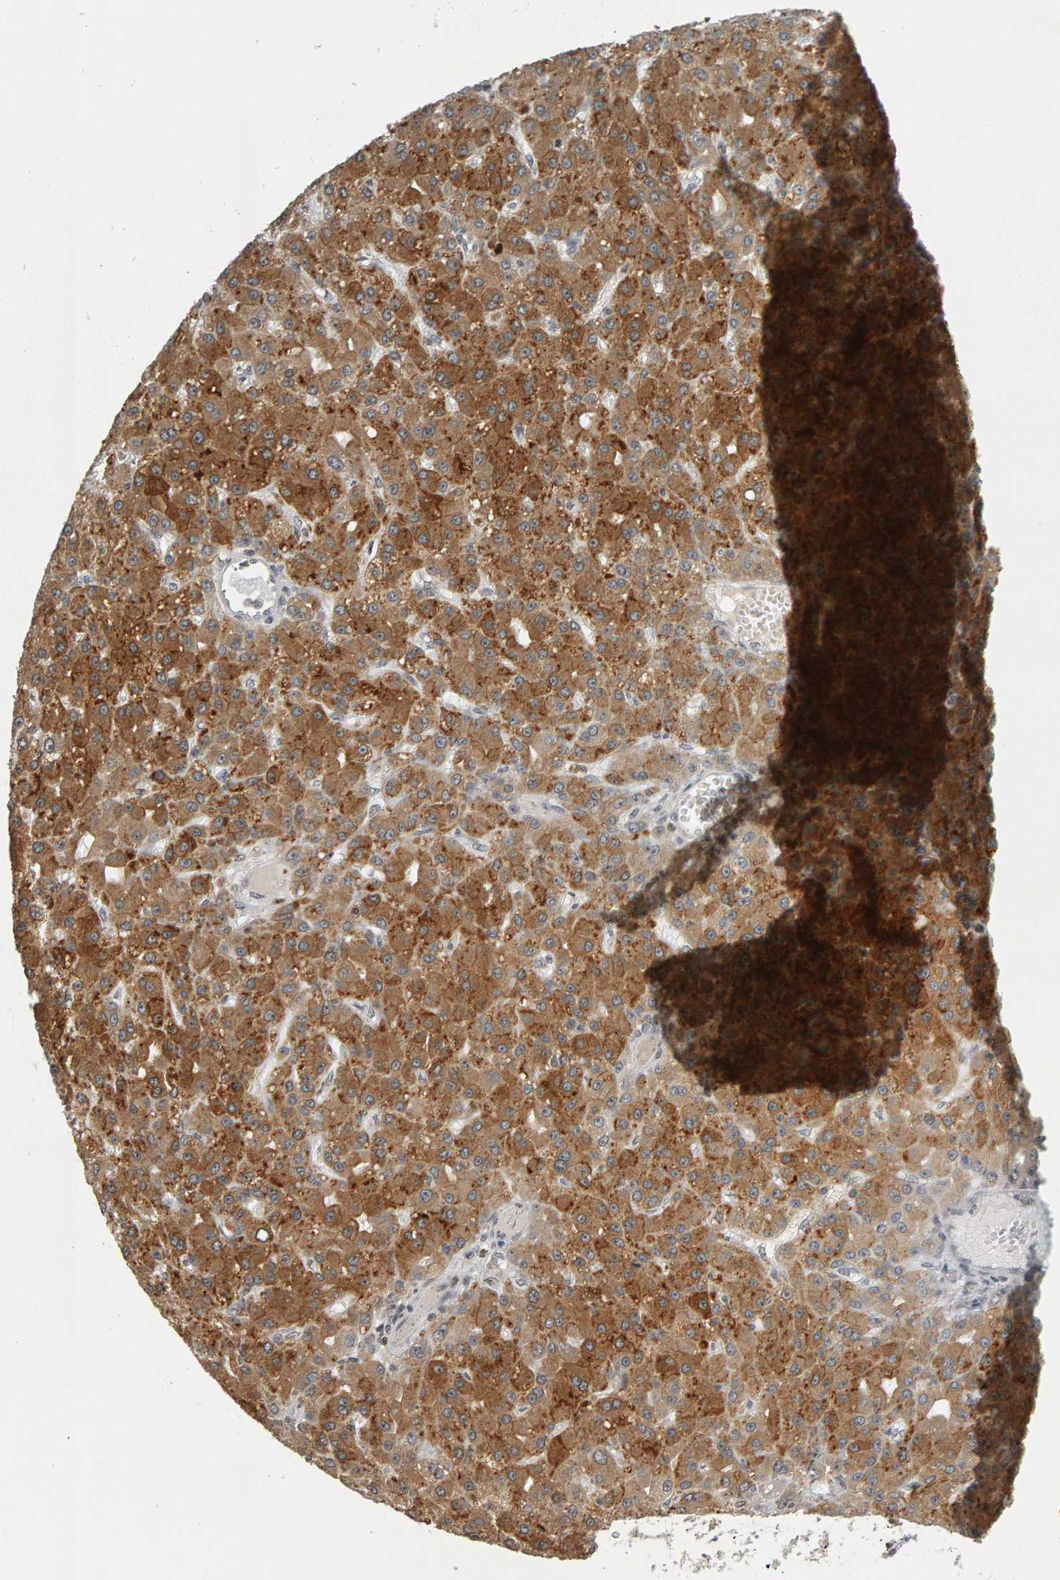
{"staining": {"intensity": "moderate", "quantity": ">75%", "location": "cytoplasmic/membranous"}, "tissue": "liver cancer", "cell_type": "Tumor cells", "image_type": "cancer", "snomed": [{"axis": "morphology", "description": "Carcinoma, Hepatocellular, NOS"}, {"axis": "topography", "description": "Liver"}], "caption": "Tumor cells reveal moderate cytoplasmic/membranous expression in about >75% of cells in liver cancer. (IHC, brightfield microscopy, high magnification).", "gene": "TRAM1", "patient": {"sex": "male", "age": 67}}